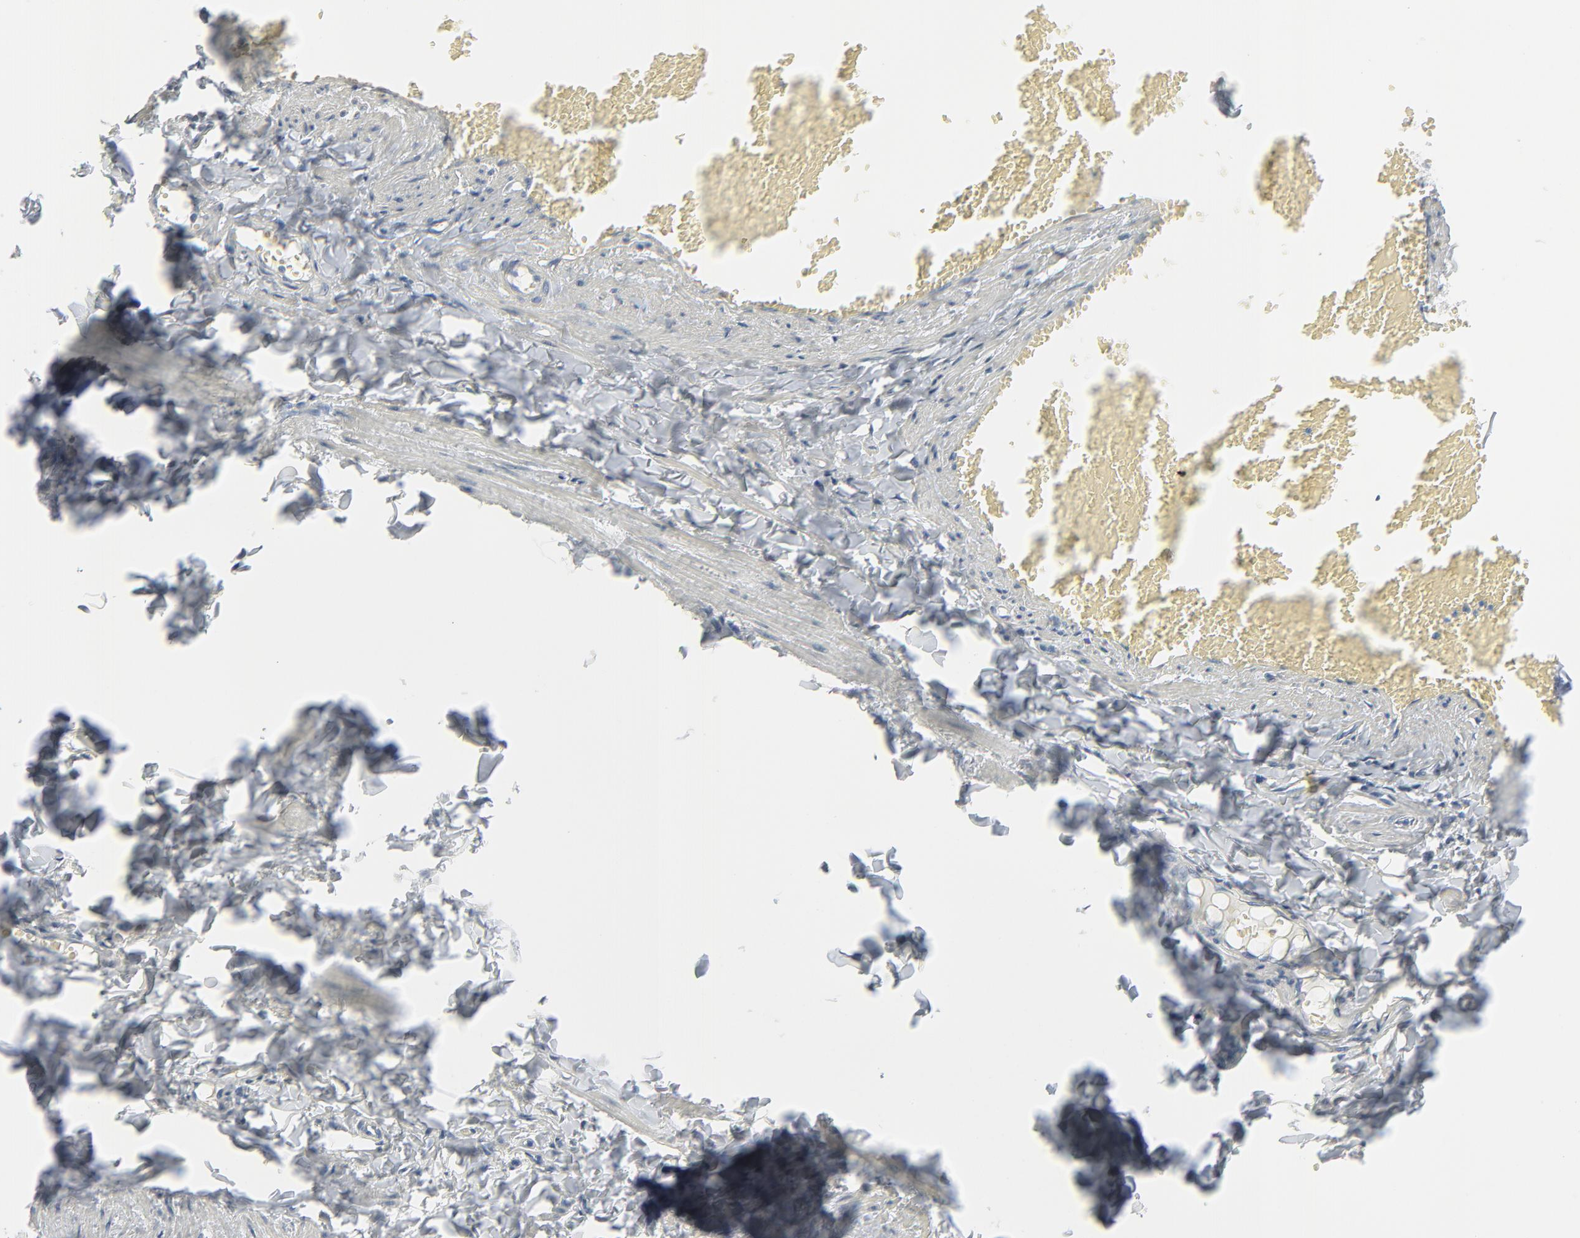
{"staining": {"intensity": "negative", "quantity": "none", "location": "none"}, "tissue": "adipose tissue", "cell_type": "Adipocytes", "image_type": "normal", "snomed": [{"axis": "morphology", "description": "Normal tissue, NOS"}, {"axis": "morphology", "description": "Duct carcinoma"}, {"axis": "topography", "description": "Breast"}, {"axis": "topography", "description": "Adipose tissue"}], "caption": "DAB immunohistochemical staining of unremarkable human adipose tissue reveals no significant expression in adipocytes.", "gene": "MITF", "patient": {"sex": "female", "age": 37}}